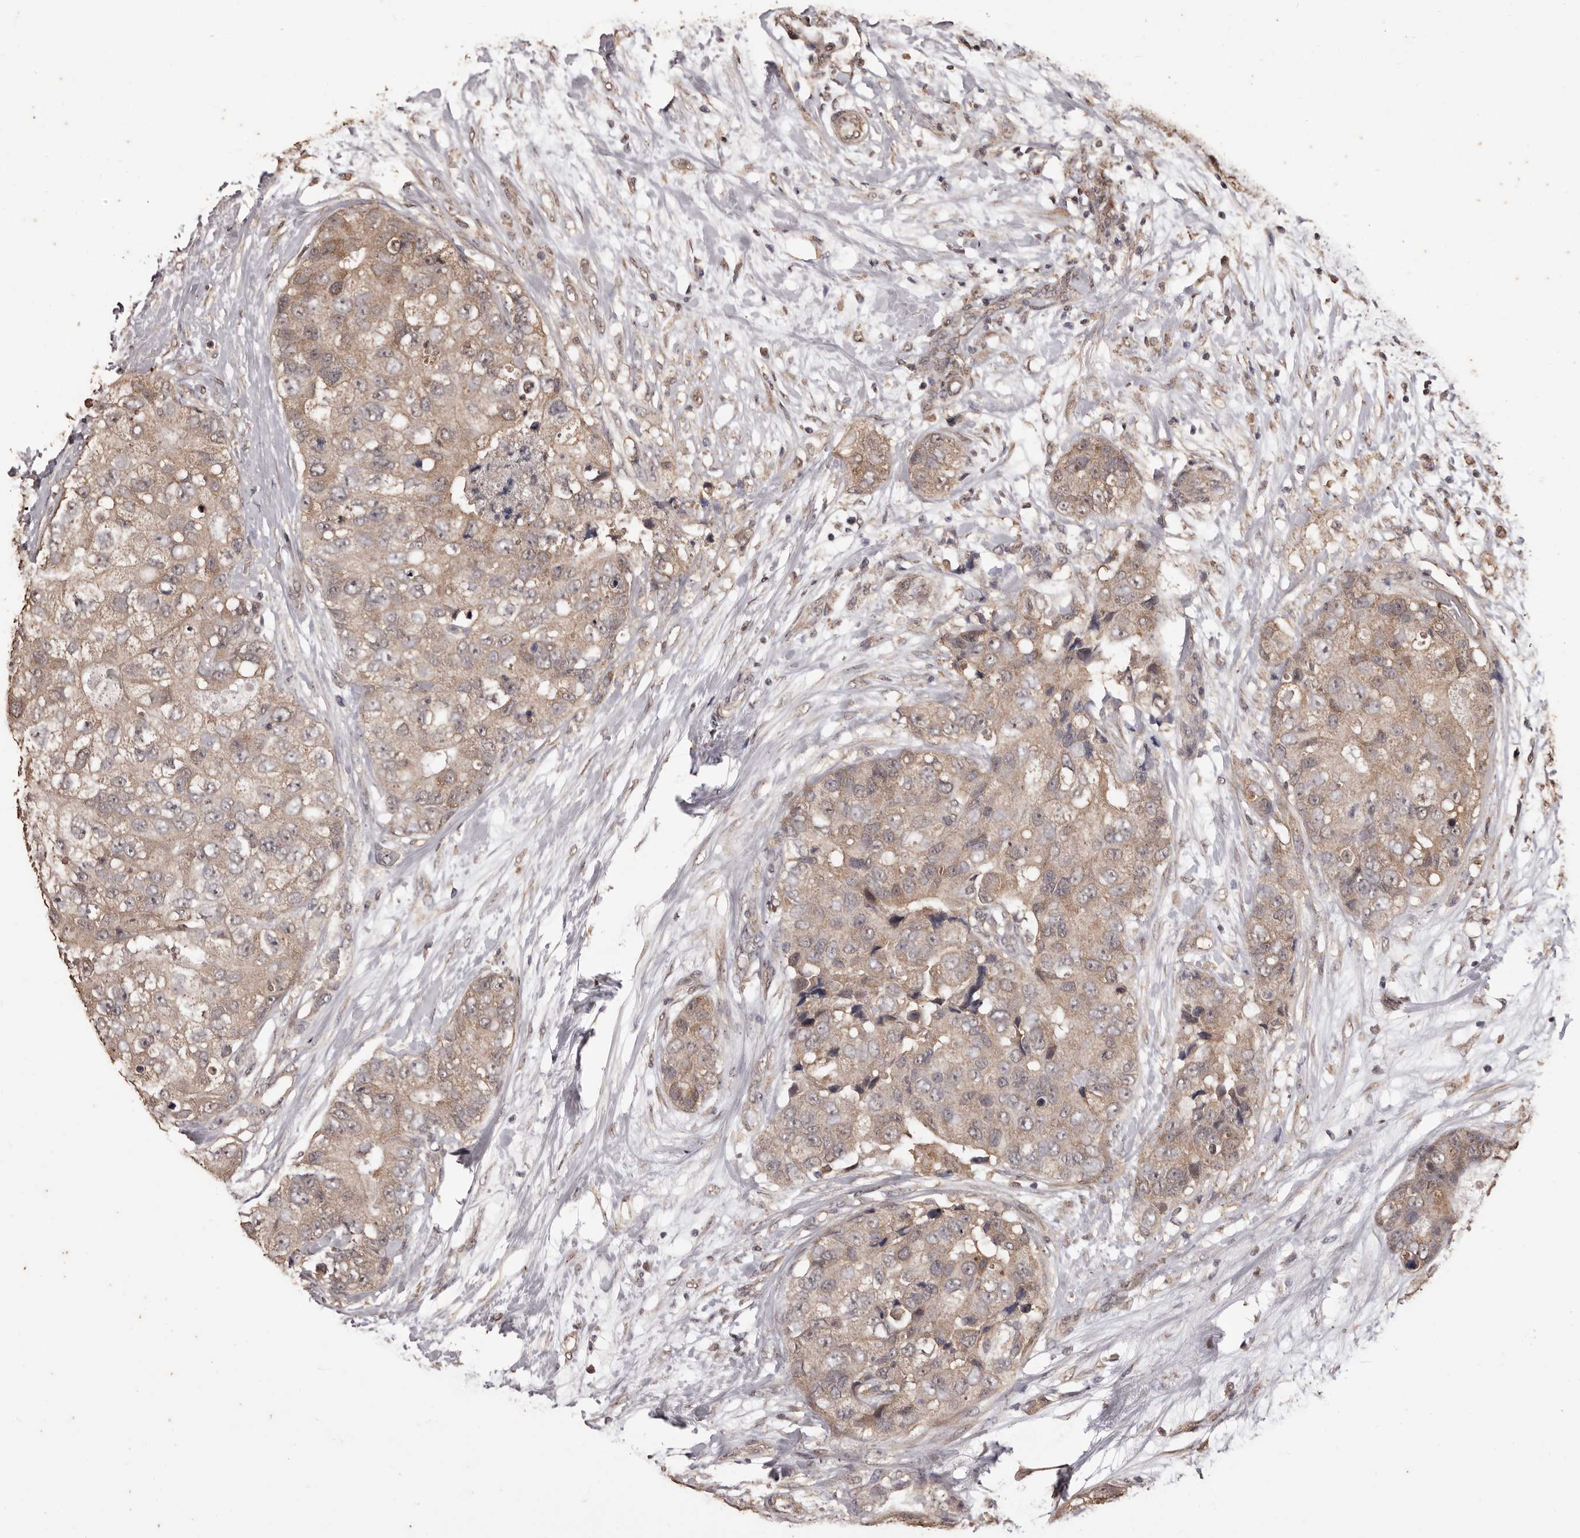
{"staining": {"intensity": "weak", "quantity": ">75%", "location": "cytoplasmic/membranous"}, "tissue": "breast cancer", "cell_type": "Tumor cells", "image_type": "cancer", "snomed": [{"axis": "morphology", "description": "Duct carcinoma"}, {"axis": "topography", "description": "Breast"}], "caption": "A photomicrograph of breast intraductal carcinoma stained for a protein shows weak cytoplasmic/membranous brown staining in tumor cells.", "gene": "NAV1", "patient": {"sex": "female", "age": 62}}